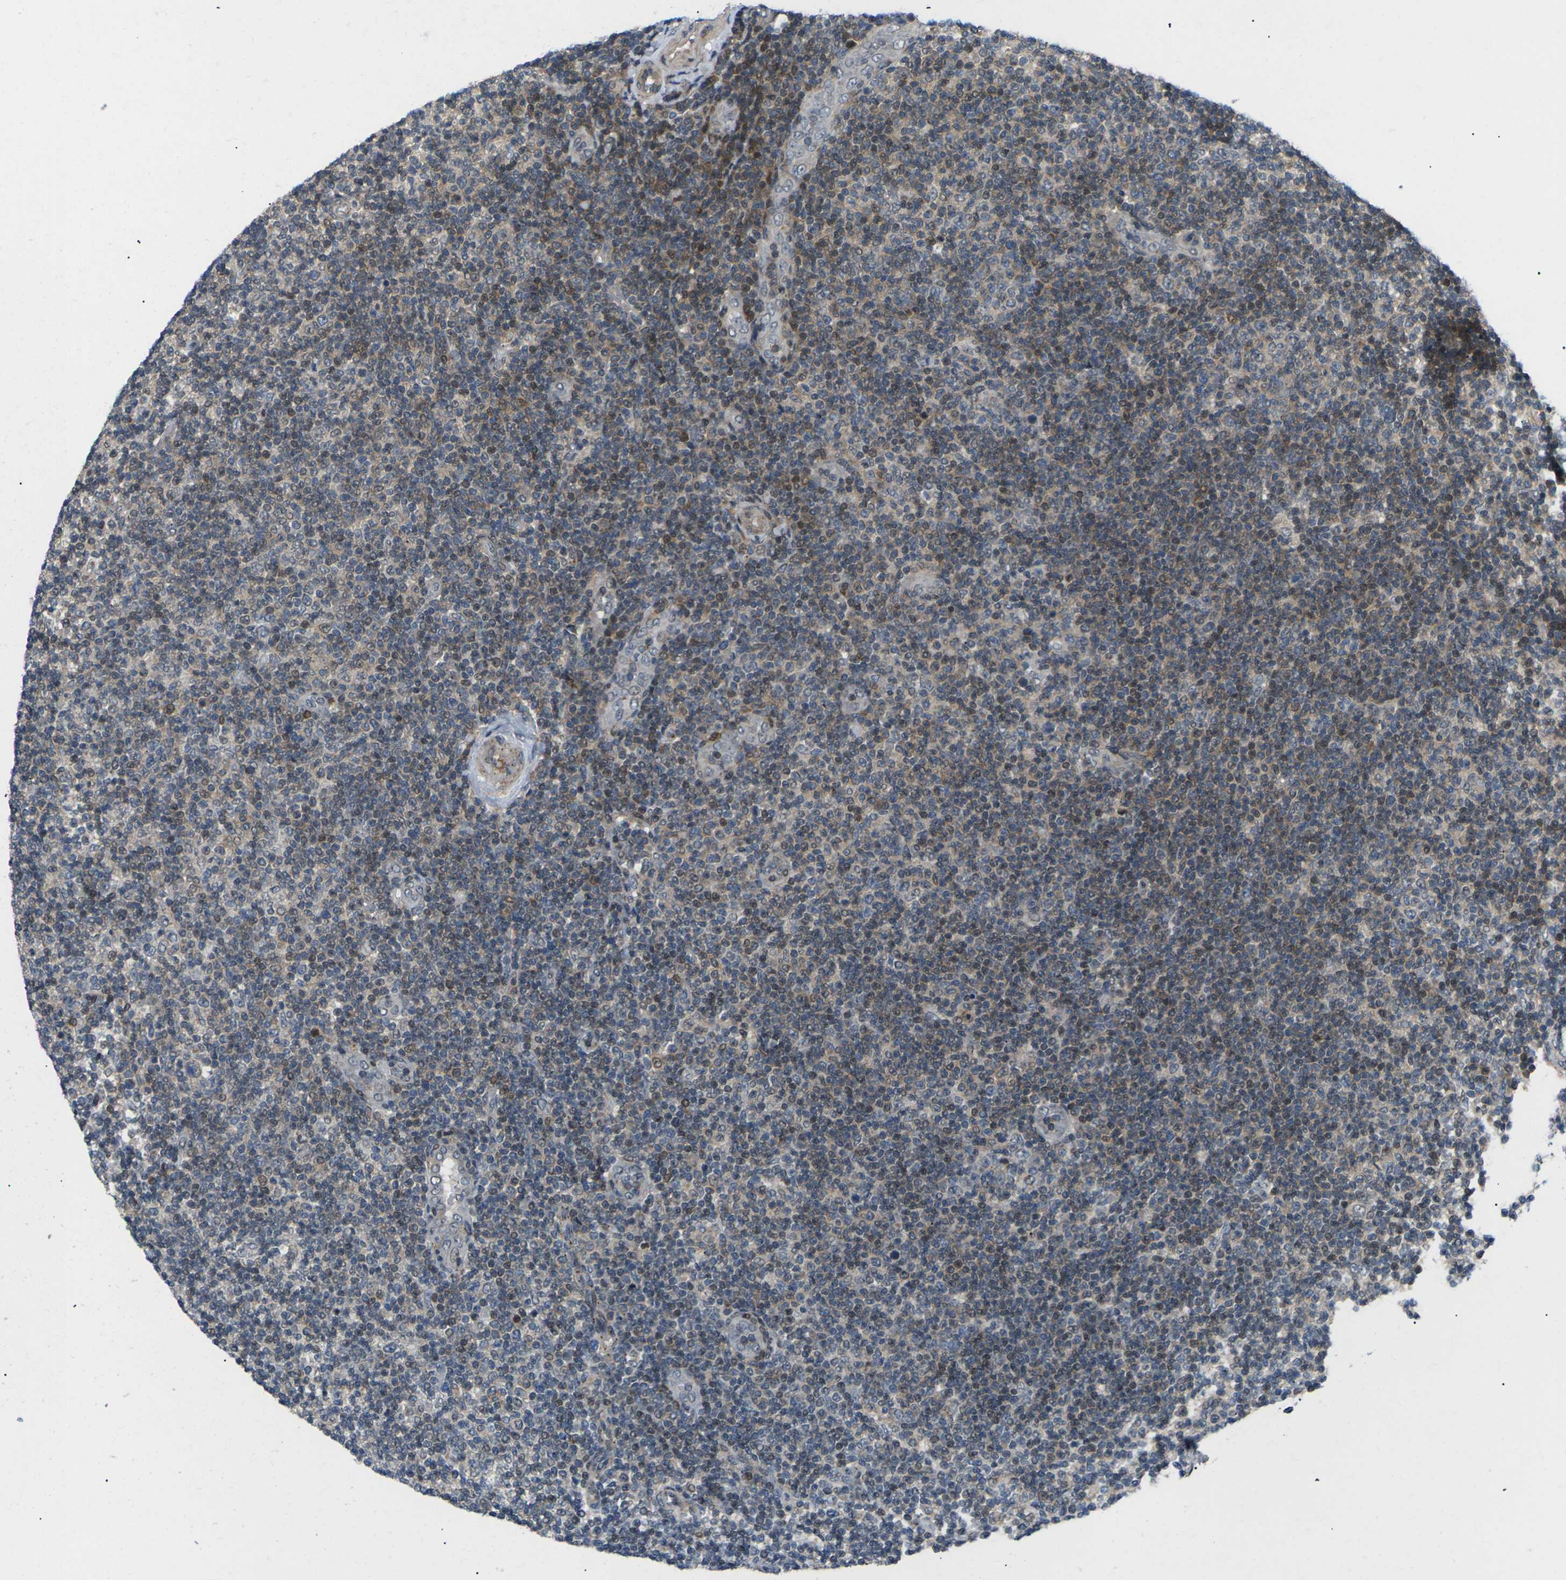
{"staining": {"intensity": "moderate", "quantity": "<25%", "location": "cytoplasmic/membranous,nuclear"}, "tissue": "lymphoma", "cell_type": "Tumor cells", "image_type": "cancer", "snomed": [{"axis": "morphology", "description": "Malignant lymphoma, non-Hodgkin's type, Low grade"}, {"axis": "topography", "description": "Lymph node"}], "caption": "The micrograph displays immunohistochemical staining of low-grade malignant lymphoma, non-Hodgkin's type. There is moderate cytoplasmic/membranous and nuclear expression is identified in approximately <25% of tumor cells.", "gene": "RPS6KA3", "patient": {"sex": "male", "age": 83}}